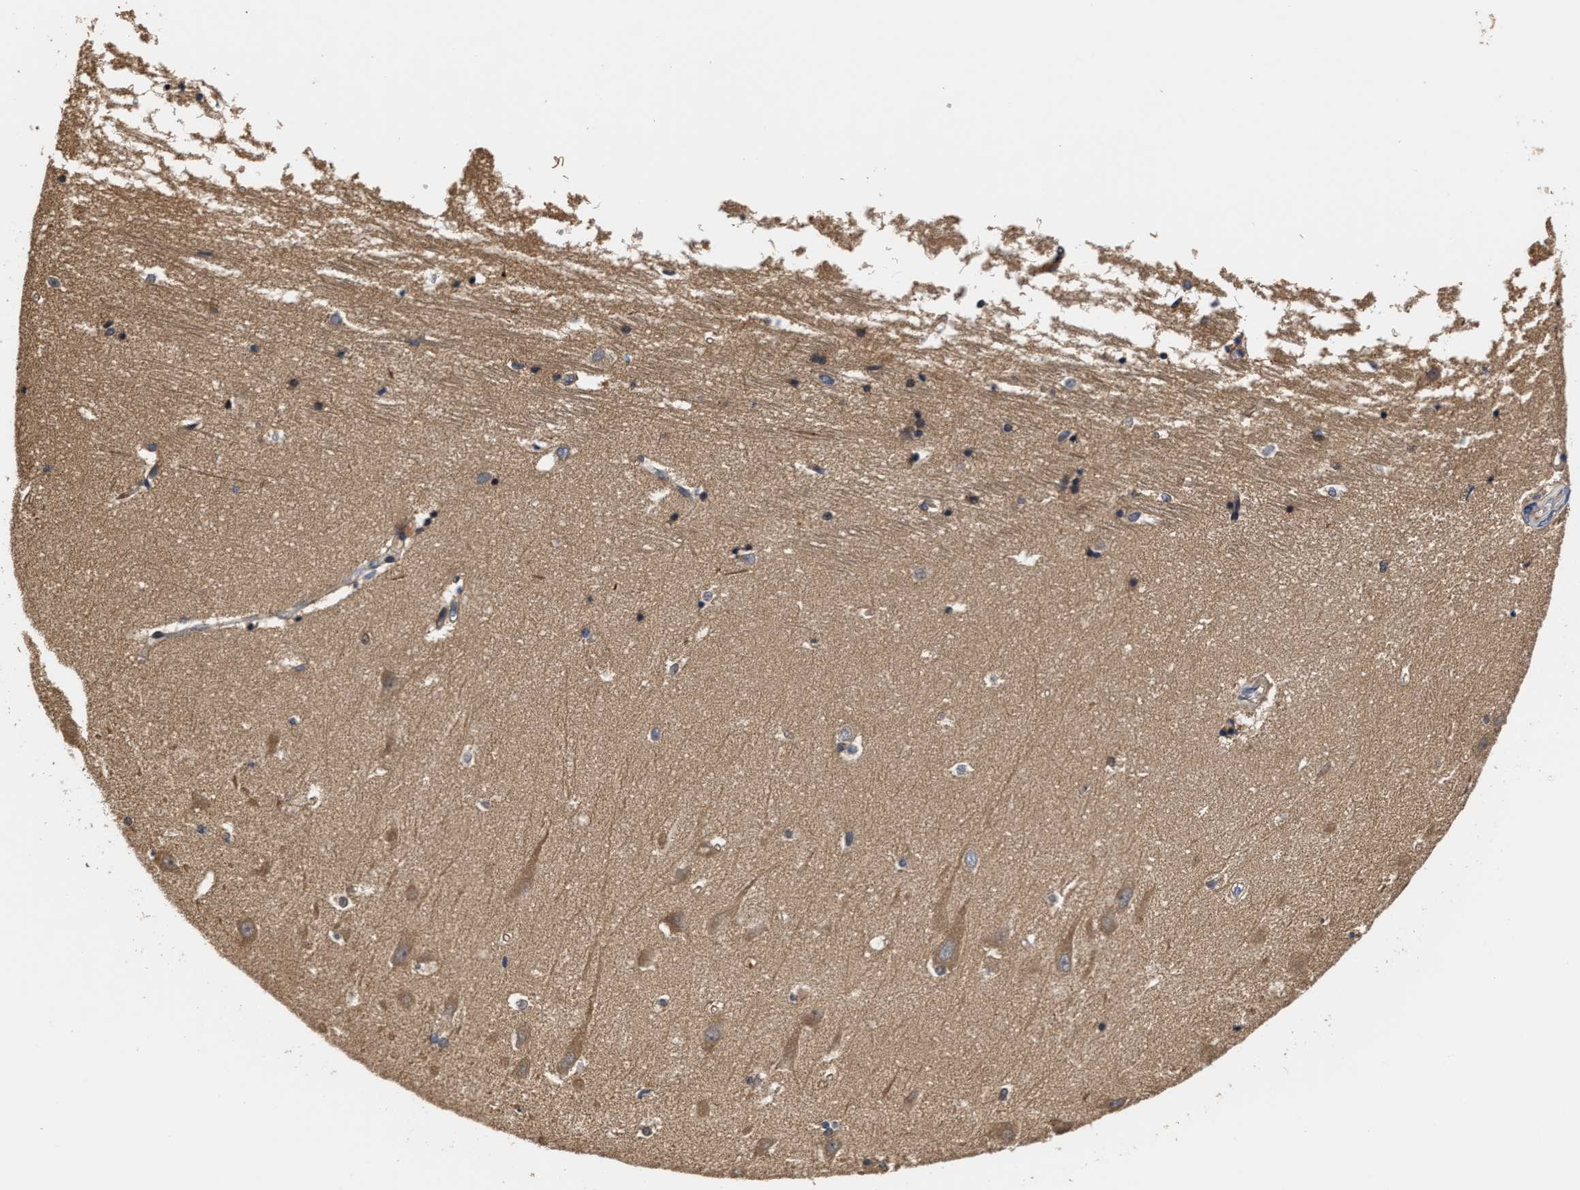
{"staining": {"intensity": "weak", "quantity": "<25%", "location": "cytoplasmic/membranous"}, "tissue": "hippocampus", "cell_type": "Glial cells", "image_type": "normal", "snomed": [{"axis": "morphology", "description": "Normal tissue, NOS"}, {"axis": "topography", "description": "Hippocampus"}], "caption": "This is an IHC histopathology image of benign human hippocampus. There is no staining in glial cells.", "gene": "CLIP2", "patient": {"sex": "male", "age": 45}}